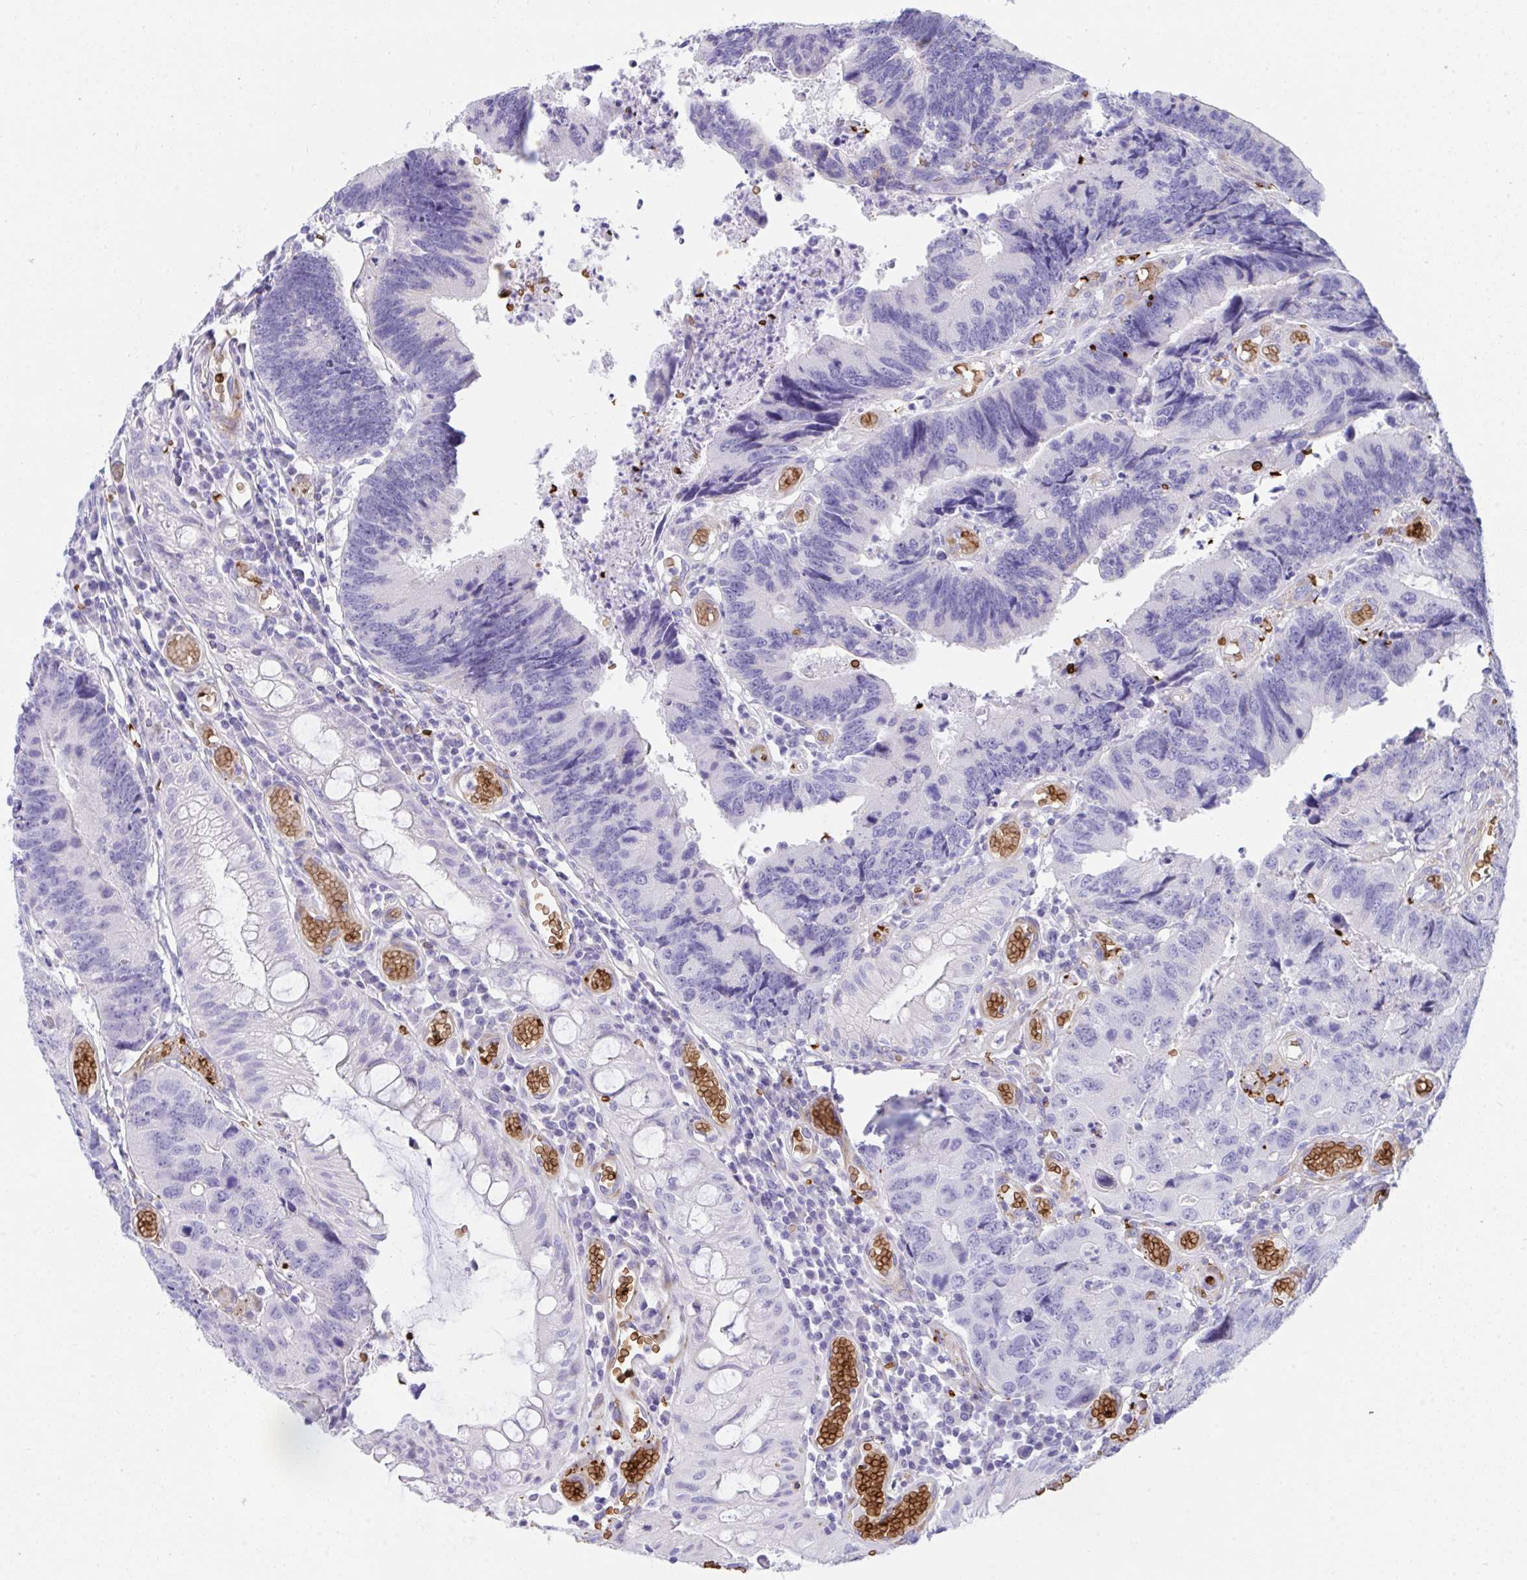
{"staining": {"intensity": "negative", "quantity": "none", "location": "none"}, "tissue": "colorectal cancer", "cell_type": "Tumor cells", "image_type": "cancer", "snomed": [{"axis": "morphology", "description": "Adenocarcinoma, NOS"}, {"axis": "topography", "description": "Colon"}], "caption": "High magnification brightfield microscopy of colorectal adenocarcinoma stained with DAB (3,3'-diaminobenzidine) (brown) and counterstained with hematoxylin (blue): tumor cells show no significant expression.", "gene": "ANK1", "patient": {"sex": "female", "age": 67}}